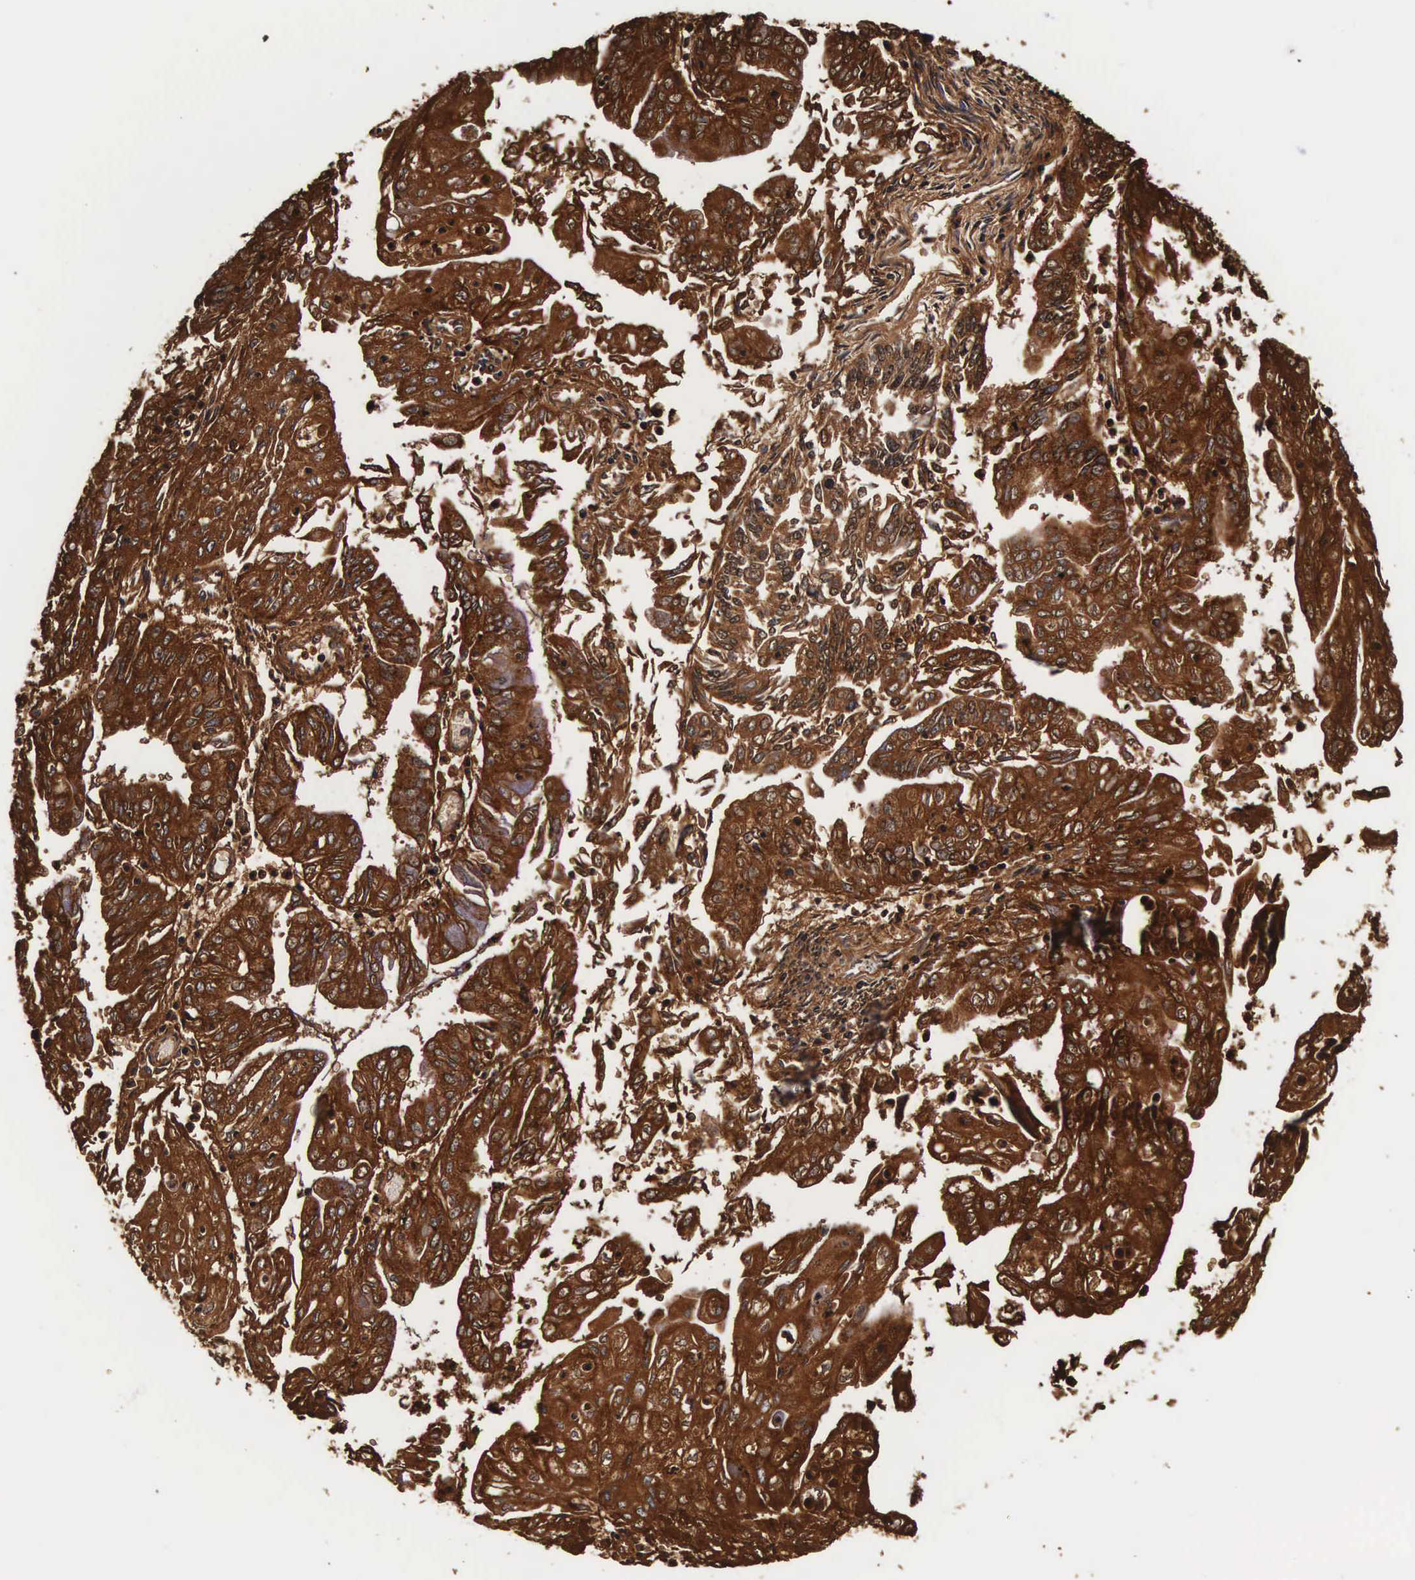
{"staining": {"intensity": "strong", "quantity": ">75%", "location": "cytoplasmic/membranous"}, "tissue": "endometrial cancer", "cell_type": "Tumor cells", "image_type": "cancer", "snomed": [{"axis": "morphology", "description": "Adenocarcinoma, NOS"}, {"axis": "topography", "description": "Endometrium"}], "caption": "Tumor cells demonstrate high levels of strong cytoplasmic/membranous staining in approximately >75% of cells in endometrial cancer (adenocarcinoma).", "gene": "CTSB", "patient": {"sex": "female", "age": 75}}